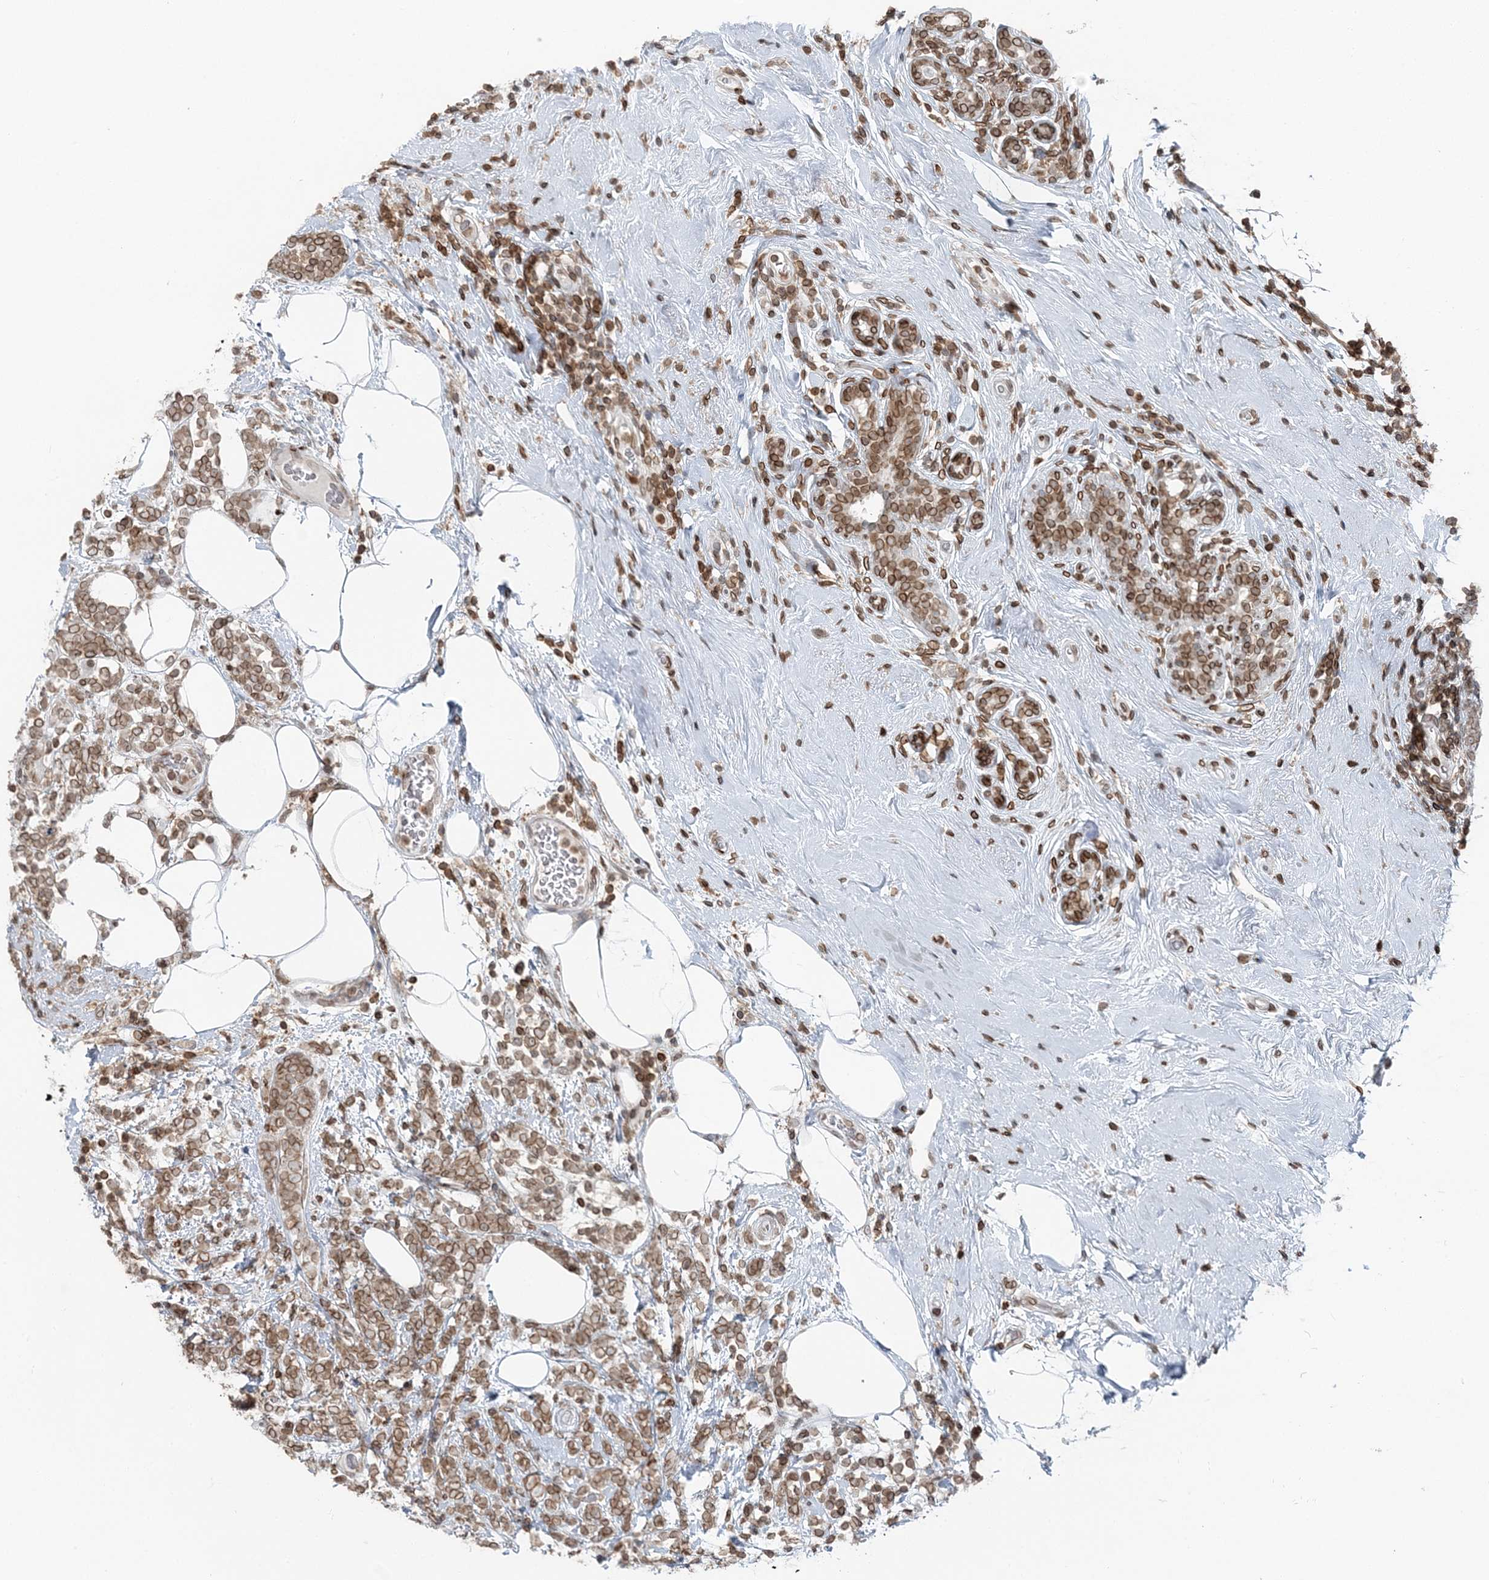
{"staining": {"intensity": "moderate", "quantity": ">75%", "location": "cytoplasmic/membranous,nuclear"}, "tissue": "breast cancer", "cell_type": "Tumor cells", "image_type": "cancer", "snomed": [{"axis": "morphology", "description": "Lobular carcinoma"}, {"axis": "topography", "description": "Breast"}], "caption": "DAB (3,3'-diaminobenzidine) immunohistochemical staining of breast lobular carcinoma exhibits moderate cytoplasmic/membranous and nuclear protein positivity in approximately >75% of tumor cells. (DAB = brown stain, brightfield microscopy at high magnification).", "gene": "GJD4", "patient": {"sex": "female", "age": 58}}